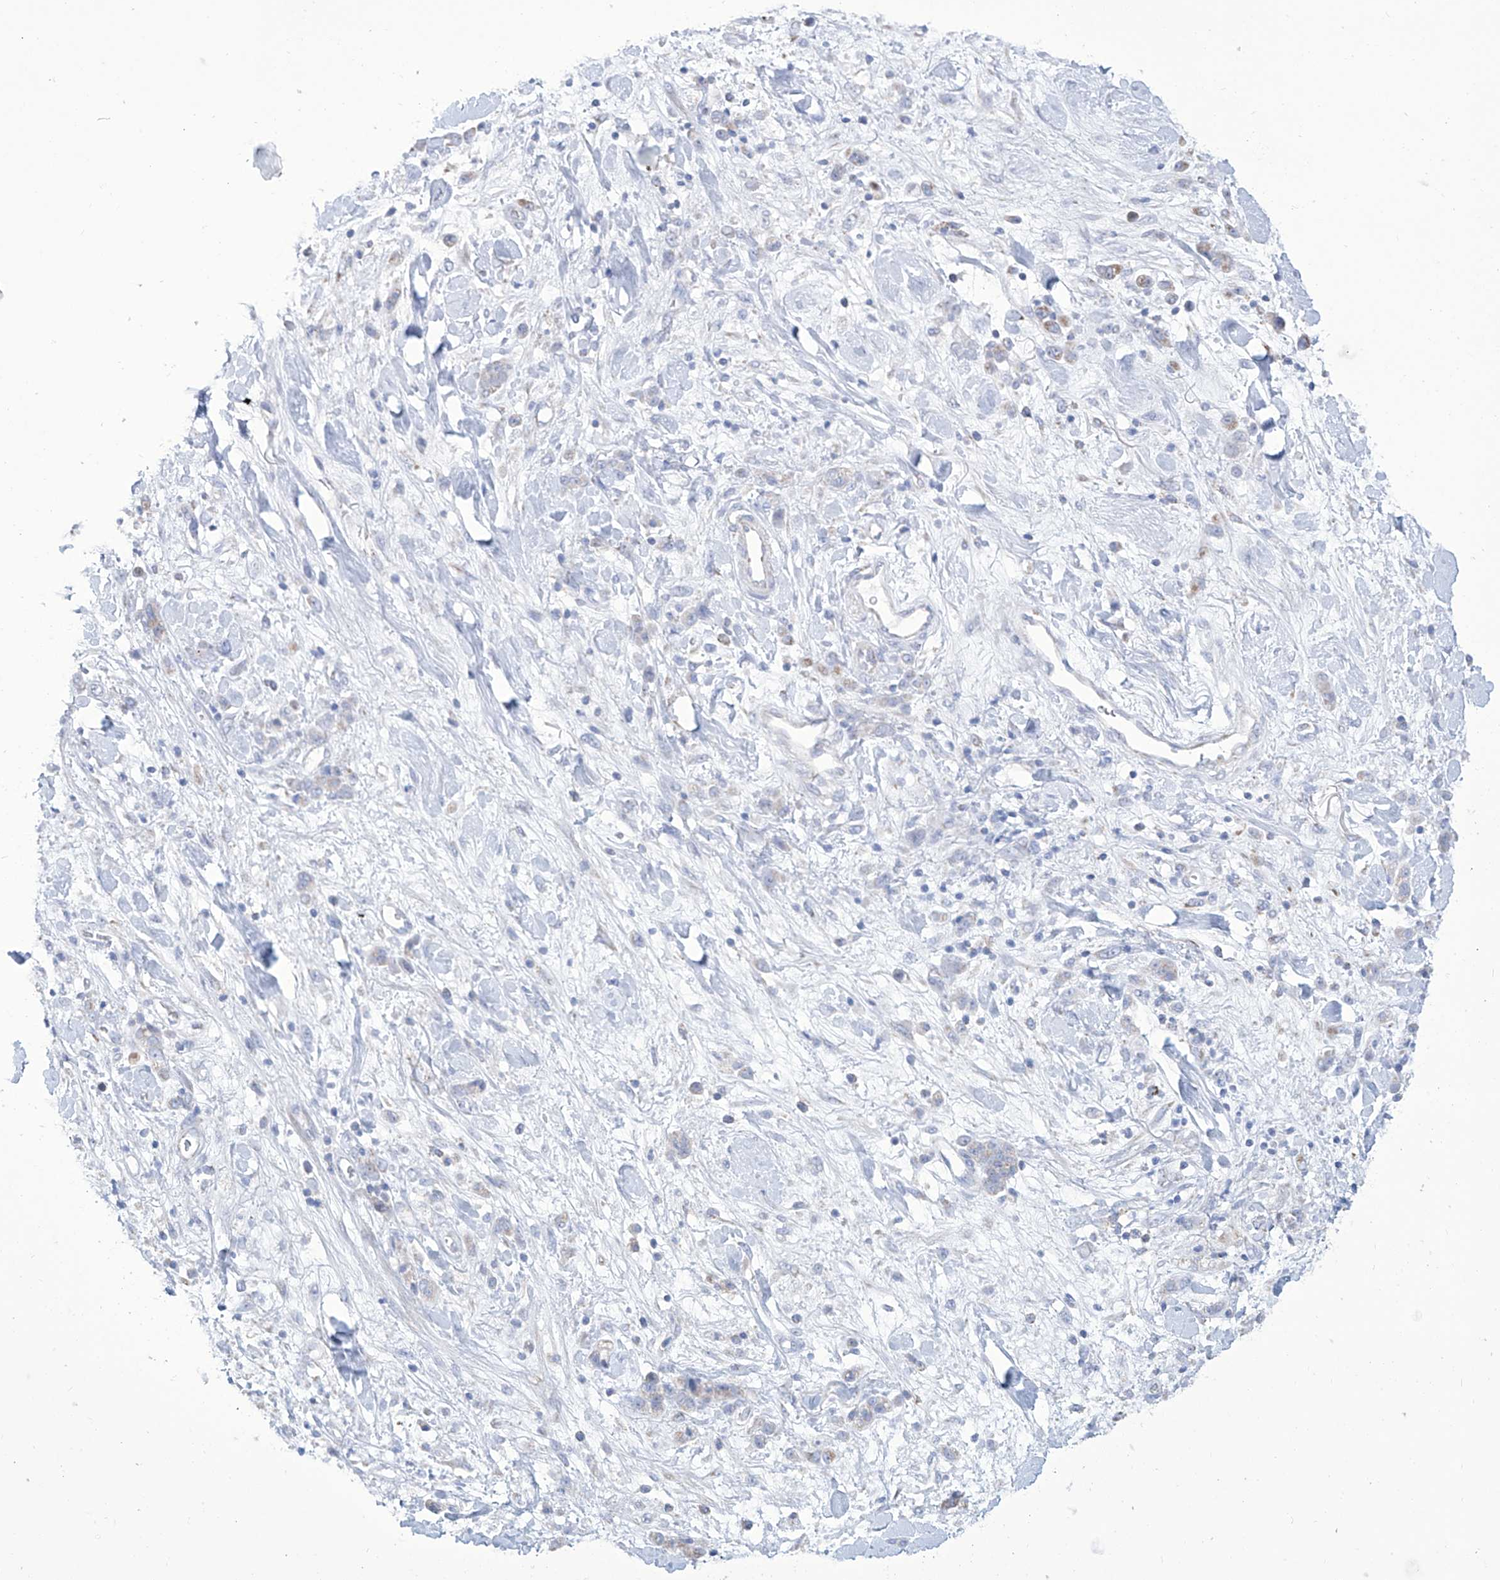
{"staining": {"intensity": "weak", "quantity": "<25%", "location": "cytoplasmic/membranous"}, "tissue": "stomach cancer", "cell_type": "Tumor cells", "image_type": "cancer", "snomed": [{"axis": "morphology", "description": "Normal tissue, NOS"}, {"axis": "morphology", "description": "Adenocarcinoma, NOS"}, {"axis": "topography", "description": "Stomach"}], "caption": "Immunohistochemical staining of stomach cancer (adenocarcinoma) demonstrates no significant positivity in tumor cells.", "gene": "ALDH6A1", "patient": {"sex": "male", "age": 82}}